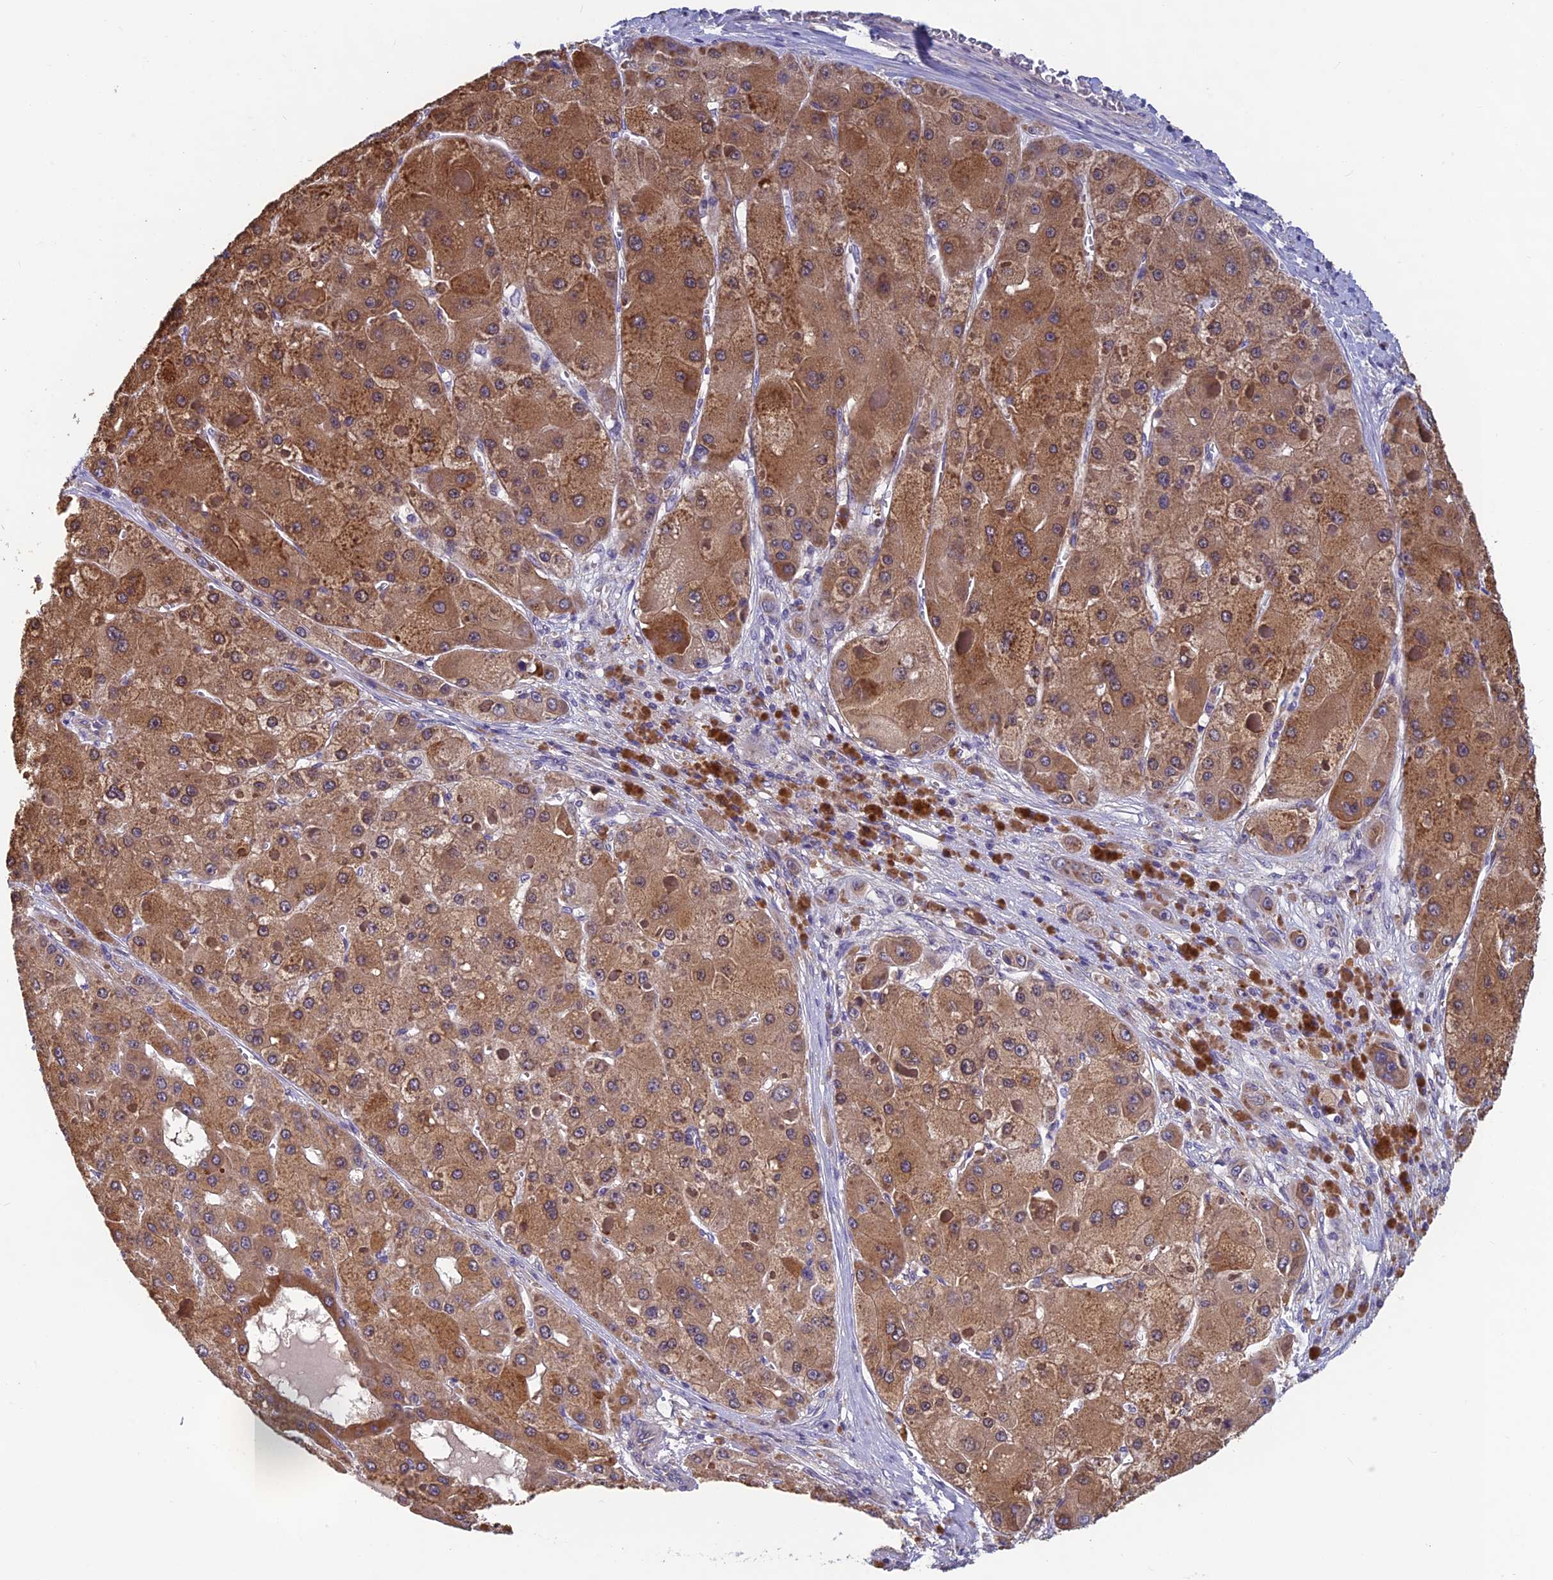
{"staining": {"intensity": "moderate", "quantity": ">75%", "location": "cytoplasmic/membranous"}, "tissue": "liver cancer", "cell_type": "Tumor cells", "image_type": "cancer", "snomed": [{"axis": "morphology", "description": "Carcinoma, Hepatocellular, NOS"}, {"axis": "topography", "description": "Liver"}], "caption": "Liver hepatocellular carcinoma stained with DAB (3,3'-diaminobenzidine) immunohistochemistry displays medium levels of moderate cytoplasmic/membranous positivity in about >75% of tumor cells.", "gene": "HECA", "patient": {"sex": "female", "age": 73}}